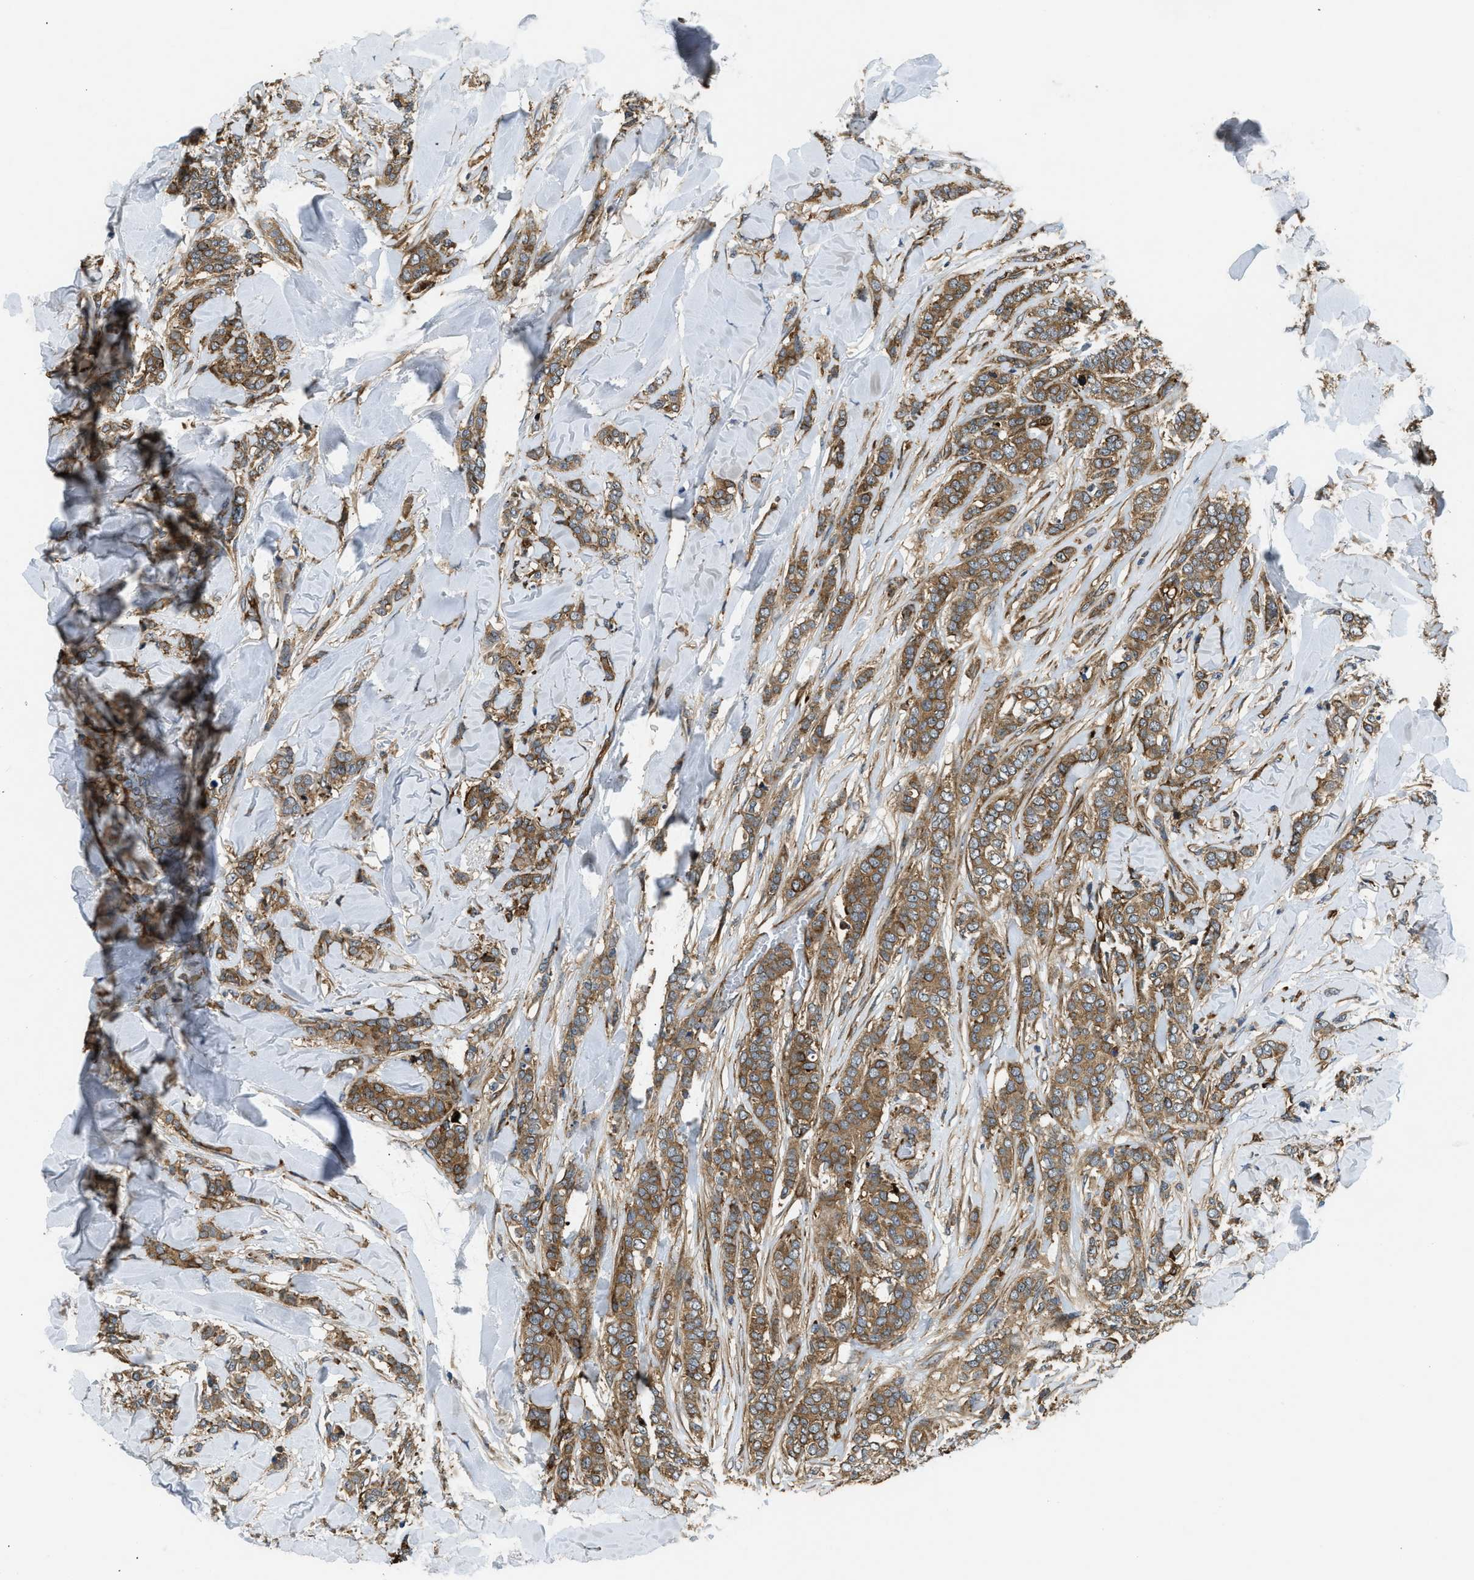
{"staining": {"intensity": "moderate", "quantity": ">75%", "location": "cytoplasmic/membranous"}, "tissue": "breast cancer", "cell_type": "Tumor cells", "image_type": "cancer", "snomed": [{"axis": "morphology", "description": "Lobular carcinoma"}, {"axis": "topography", "description": "Skin"}, {"axis": "topography", "description": "Breast"}], "caption": "Breast cancer stained for a protein displays moderate cytoplasmic/membranous positivity in tumor cells.", "gene": "RASGRF2", "patient": {"sex": "female", "age": 46}}